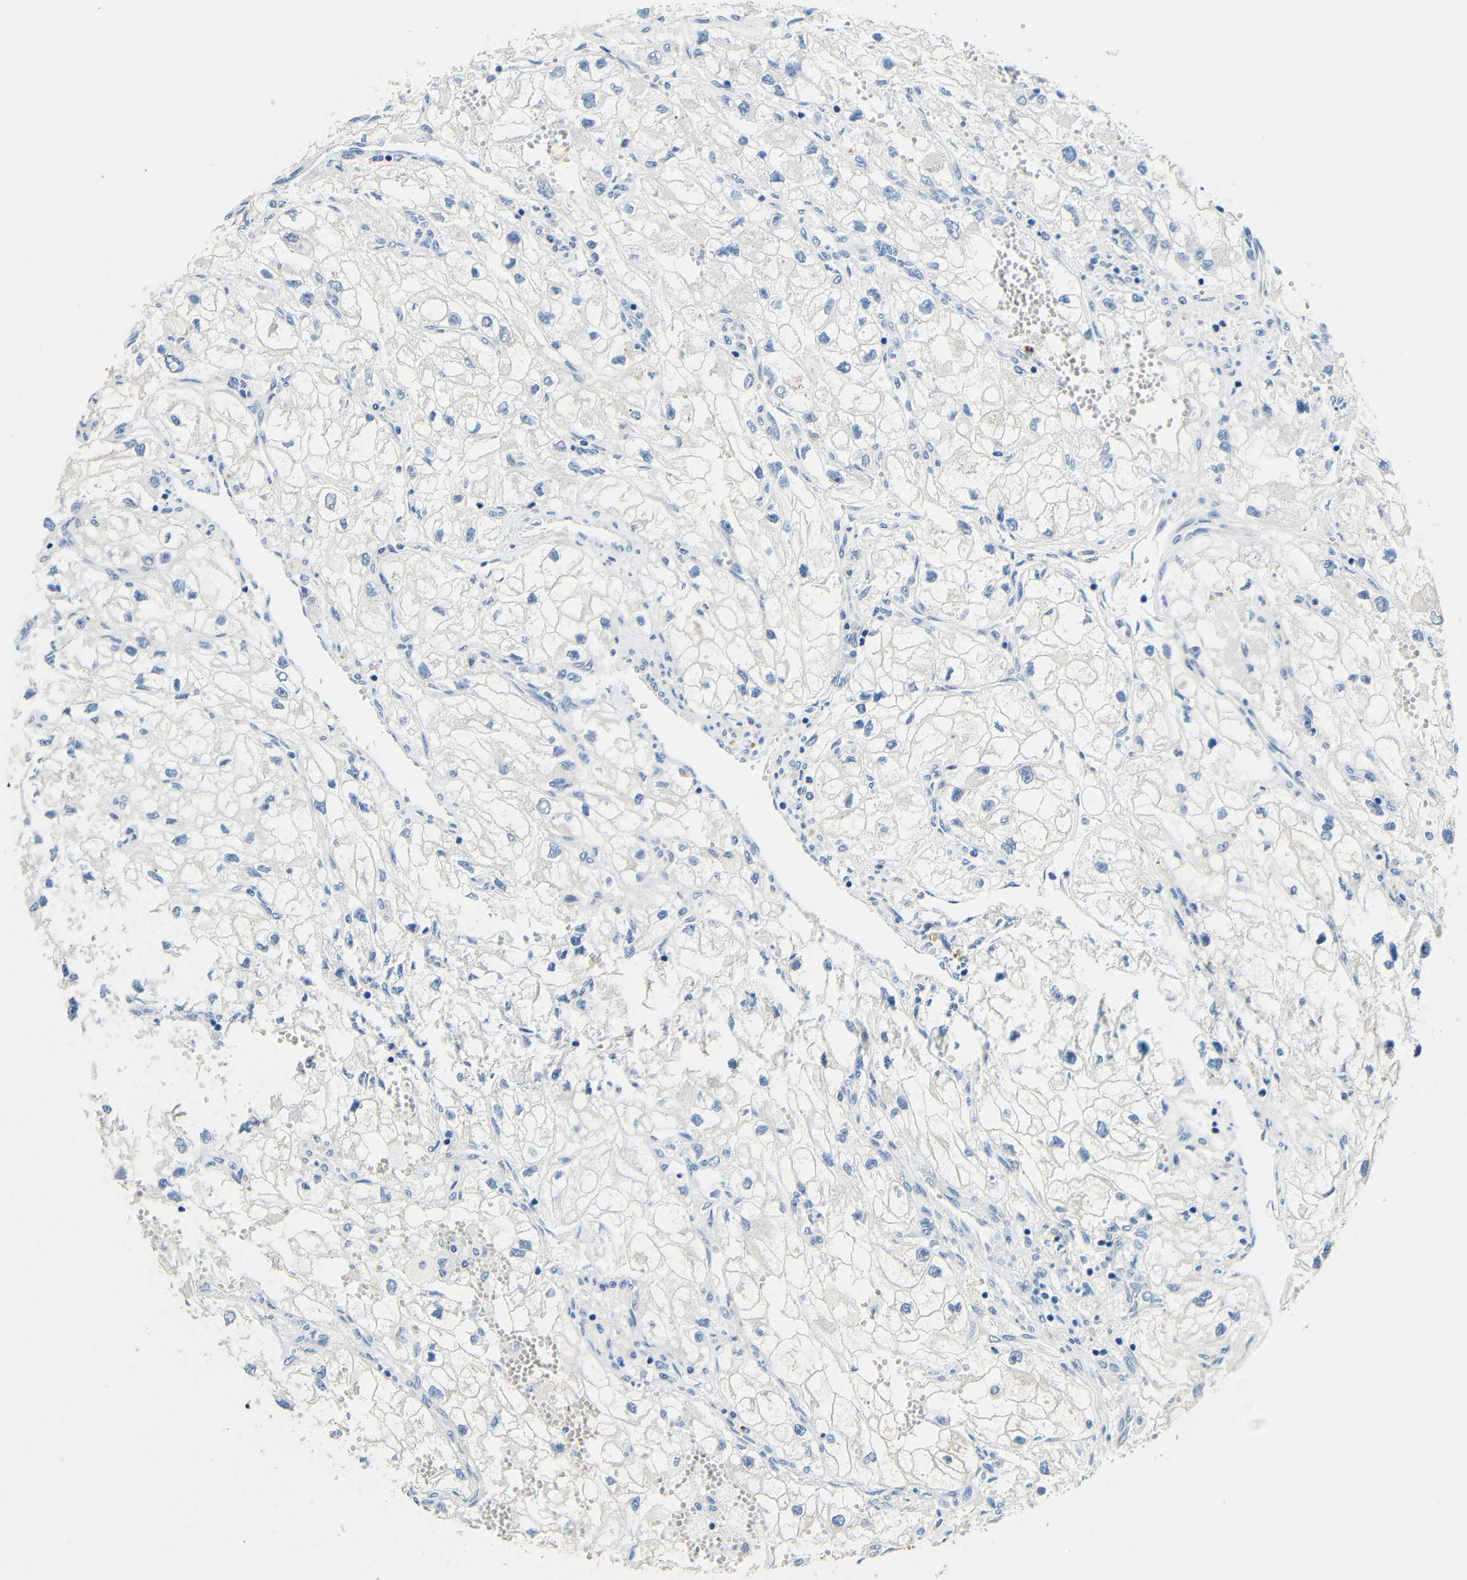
{"staining": {"intensity": "negative", "quantity": "none", "location": "none"}, "tissue": "renal cancer", "cell_type": "Tumor cells", "image_type": "cancer", "snomed": [{"axis": "morphology", "description": "Adenocarcinoma, NOS"}, {"axis": "topography", "description": "Kidney"}], "caption": "Adenocarcinoma (renal) was stained to show a protein in brown. There is no significant staining in tumor cells.", "gene": "FMO5", "patient": {"sex": "female", "age": 70}}